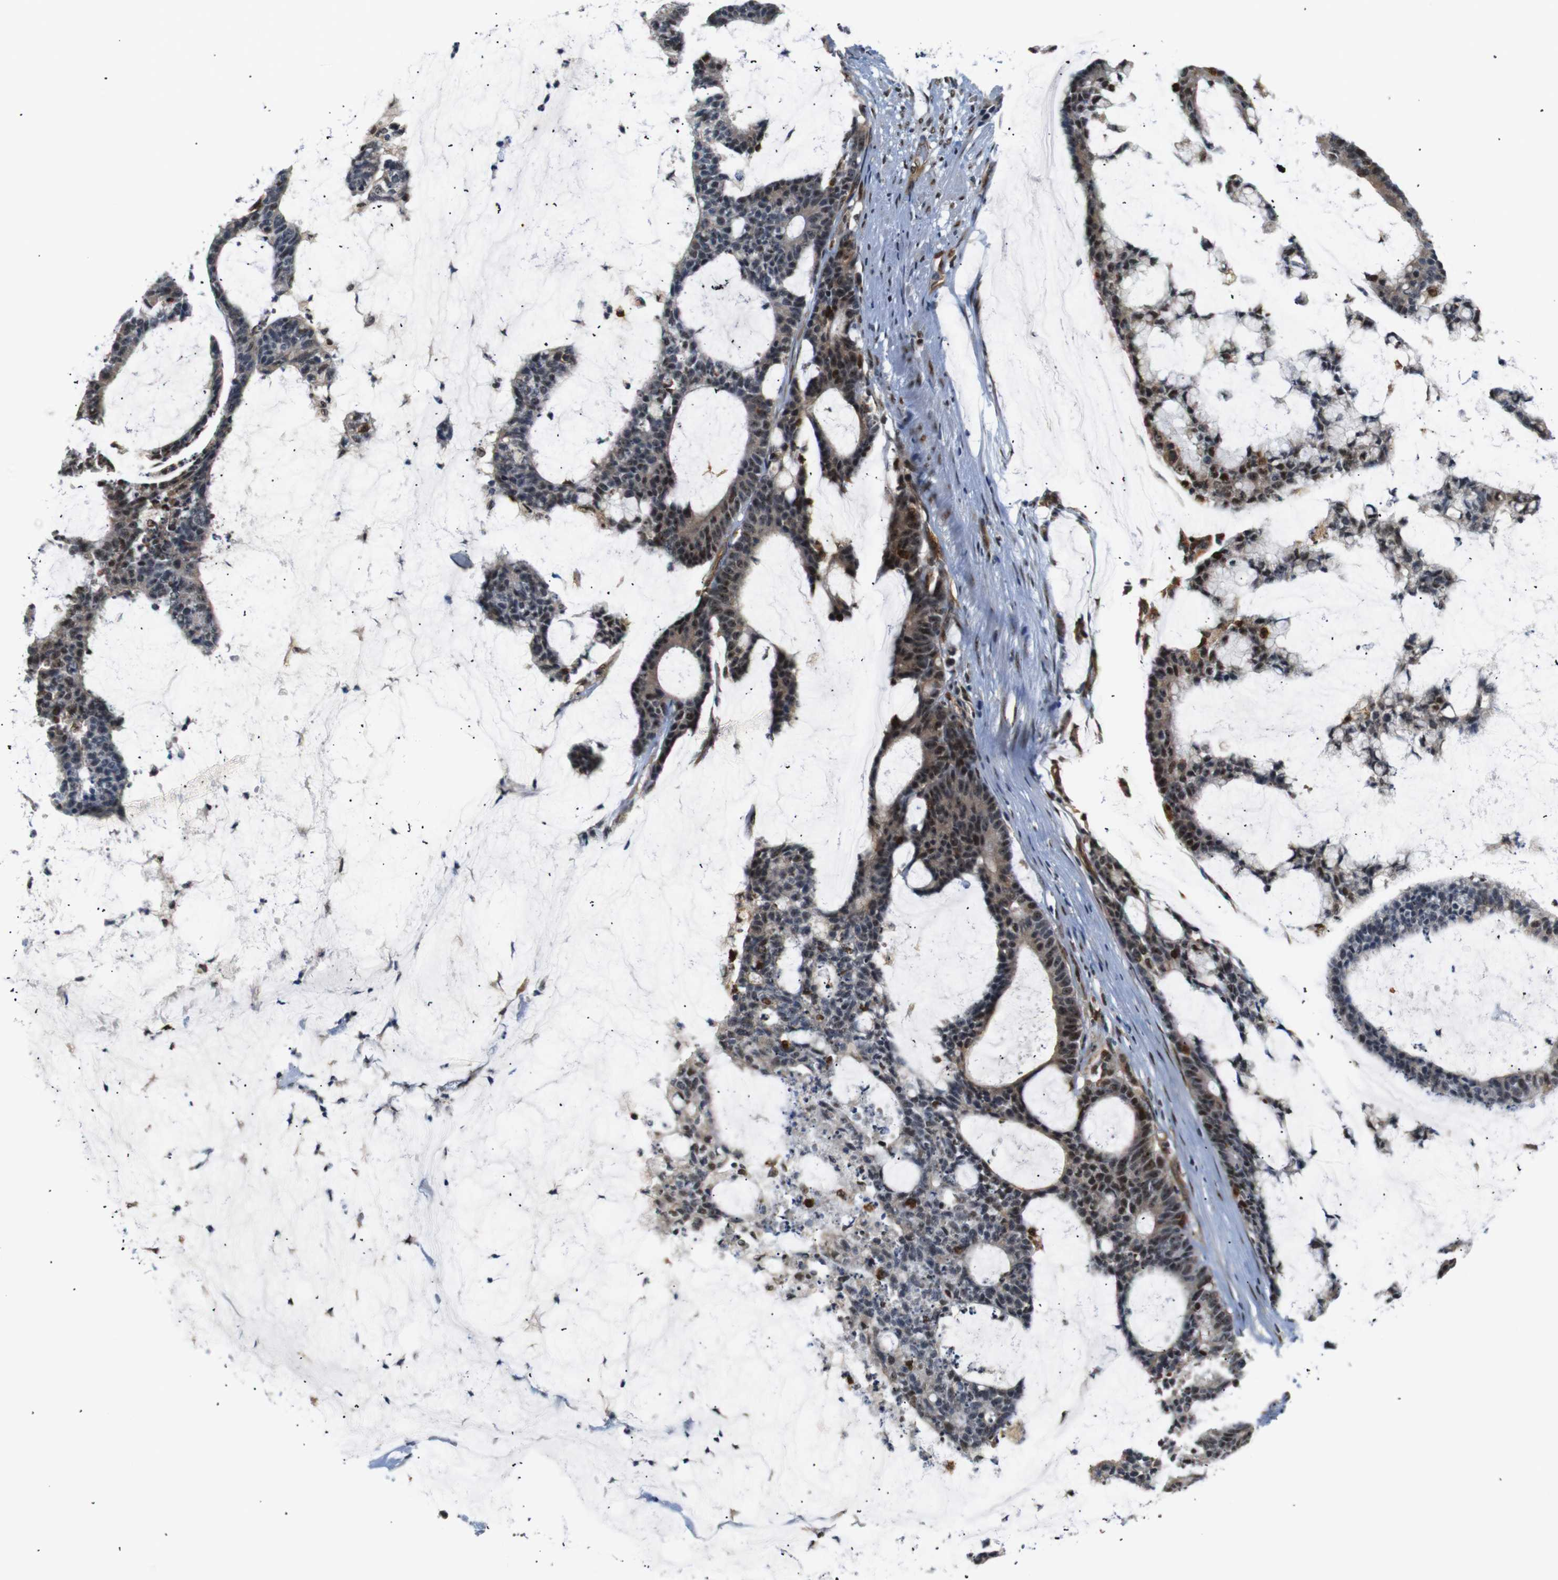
{"staining": {"intensity": "strong", "quantity": "25%-75%", "location": "cytoplasmic/membranous,nuclear"}, "tissue": "colorectal cancer", "cell_type": "Tumor cells", "image_type": "cancer", "snomed": [{"axis": "morphology", "description": "Adenocarcinoma, NOS"}, {"axis": "topography", "description": "Colon"}], "caption": "Strong cytoplasmic/membranous and nuclear protein staining is appreciated in about 25%-75% of tumor cells in colorectal cancer (adenocarcinoma).", "gene": "PARN", "patient": {"sex": "female", "age": 84}}